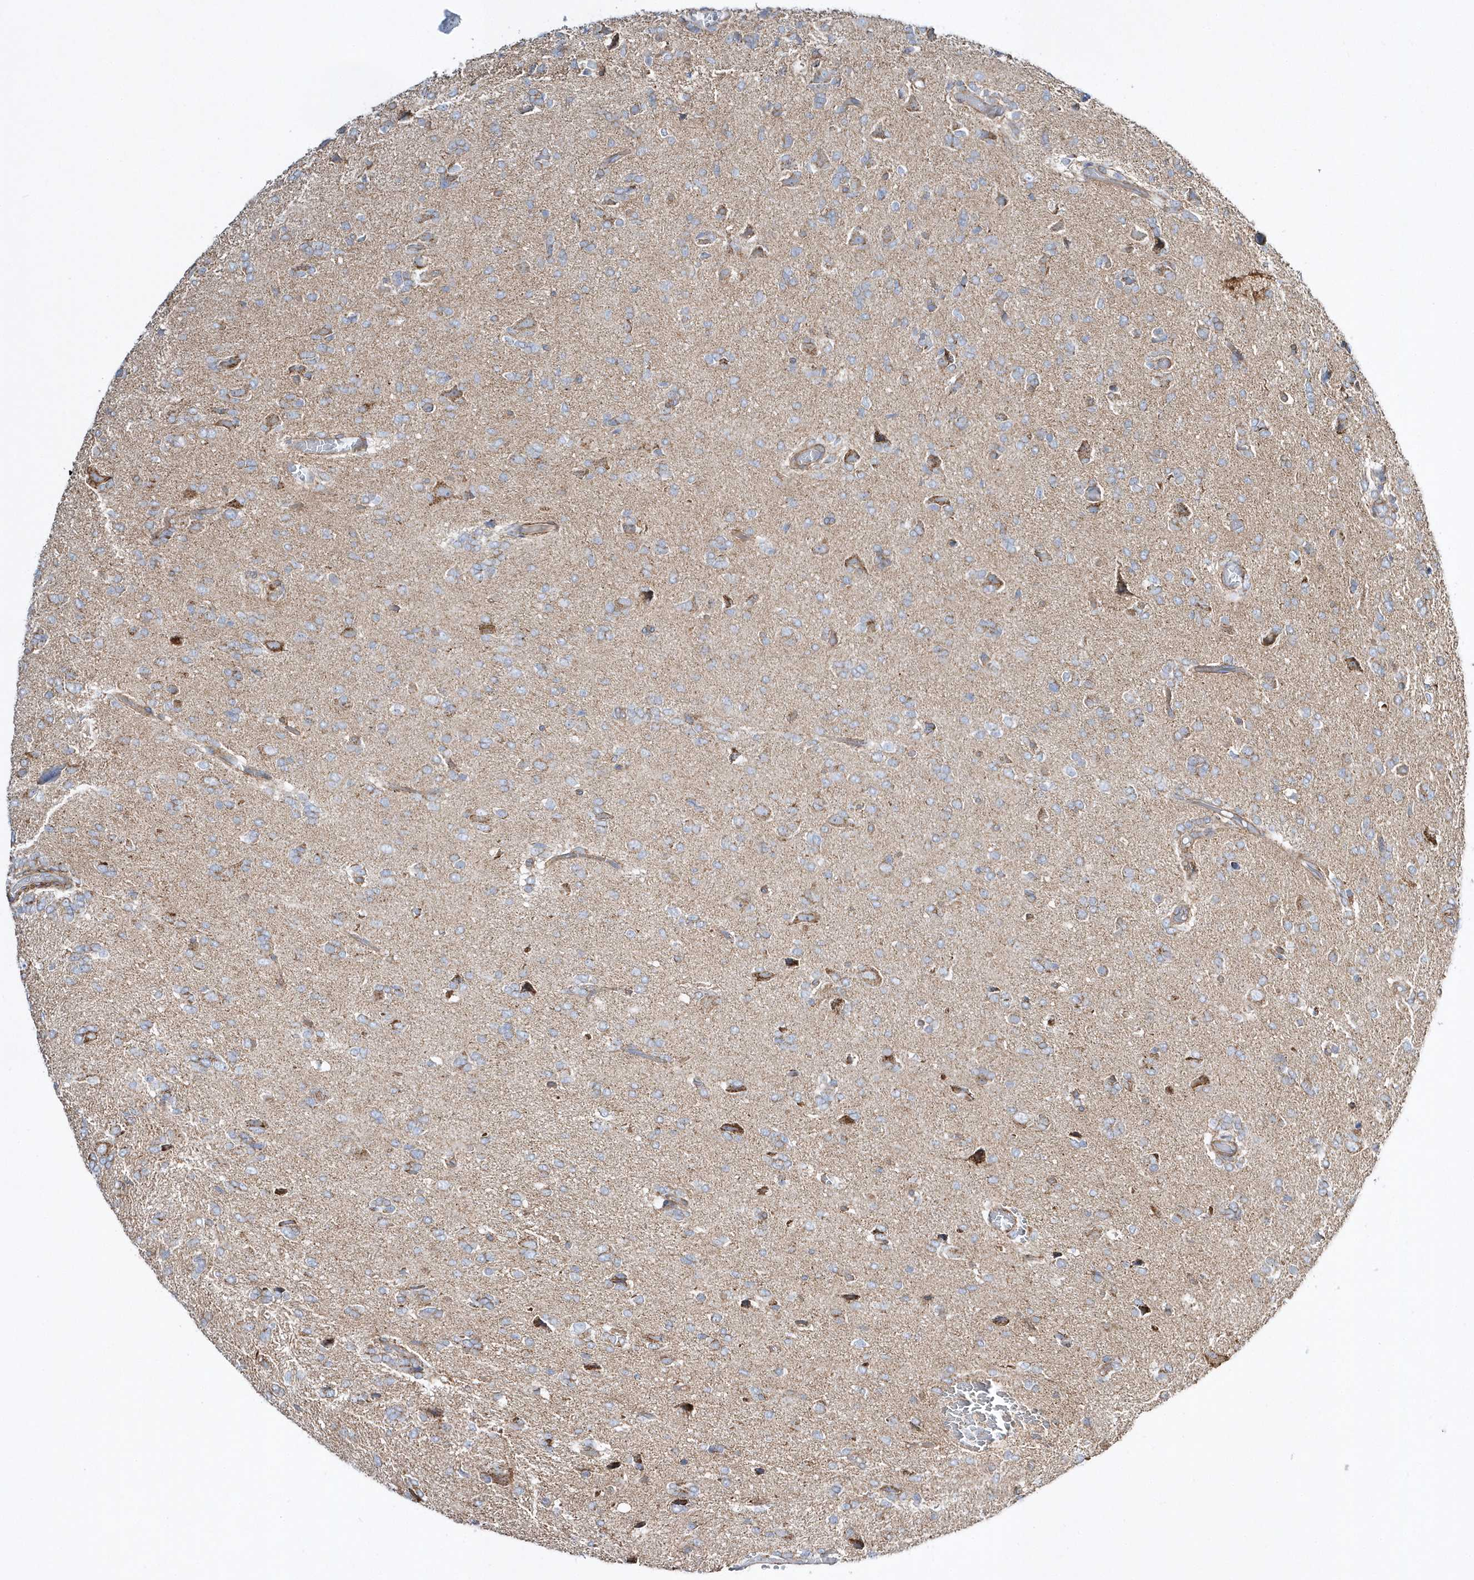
{"staining": {"intensity": "weak", "quantity": "<25%", "location": "cytoplasmic/membranous"}, "tissue": "glioma", "cell_type": "Tumor cells", "image_type": "cancer", "snomed": [{"axis": "morphology", "description": "Glioma, malignant, High grade"}, {"axis": "topography", "description": "Brain"}], "caption": "Immunohistochemical staining of human malignant glioma (high-grade) demonstrates no significant staining in tumor cells.", "gene": "OPA1", "patient": {"sex": "female", "age": 59}}